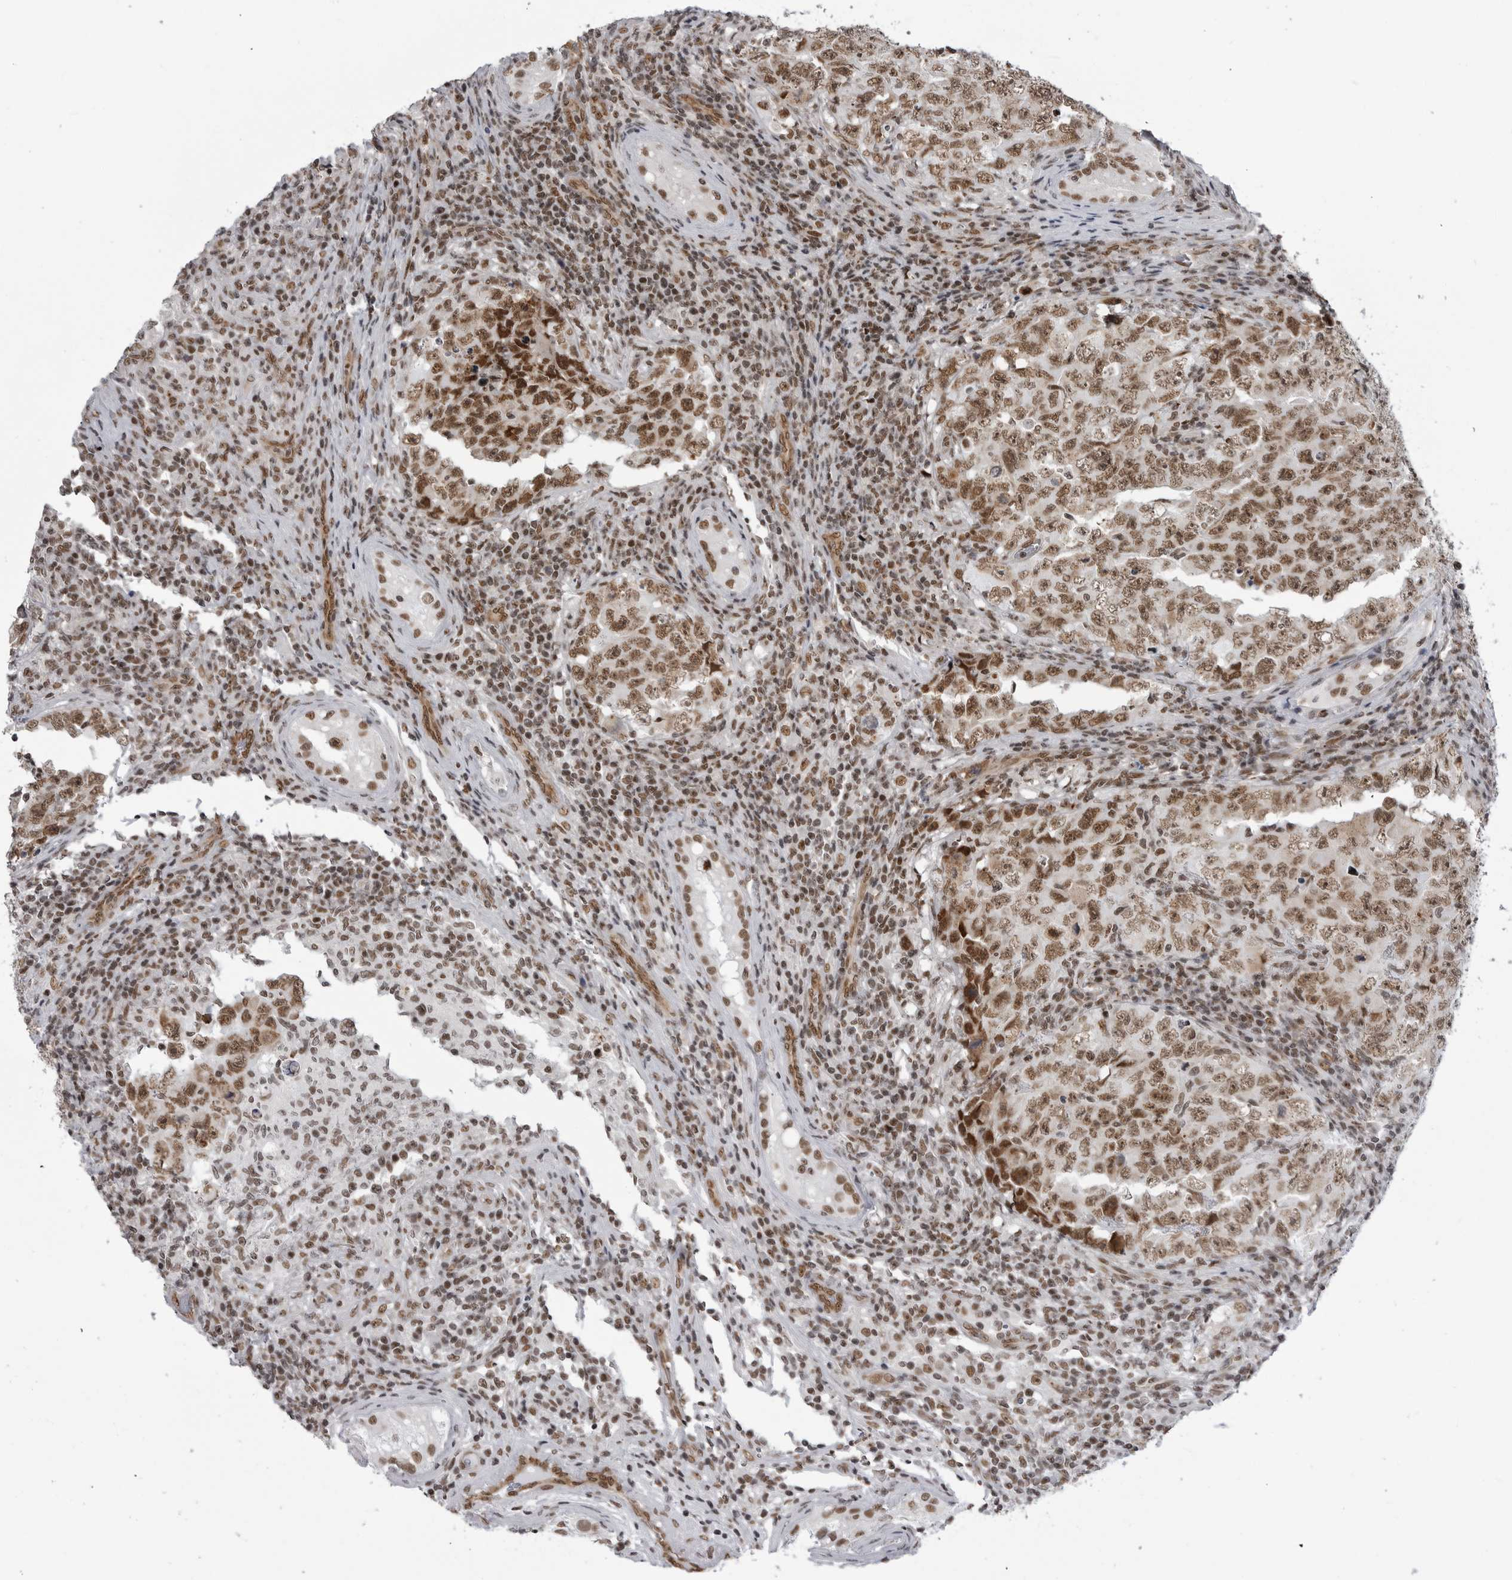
{"staining": {"intensity": "moderate", "quantity": ">75%", "location": "nuclear"}, "tissue": "testis cancer", "cell_type": "Tumor cells", "image_type": "cancer", "snomed": [{"axis": "morphology", "description": "Carcinoma, Embryonal, NOS"}, {"axis": "topography", "description": "Testis"}], "caption": "A brown stain highlights moderate nuclear positivity of a protein in testis cancer (embryonal carcinoma) tumor cells. Immunohistochemistry stains the protein of interest in brown and the nuclei are stained blue.", "gene": "RNF26", "patient": {"sex": "male", "age": 26}}